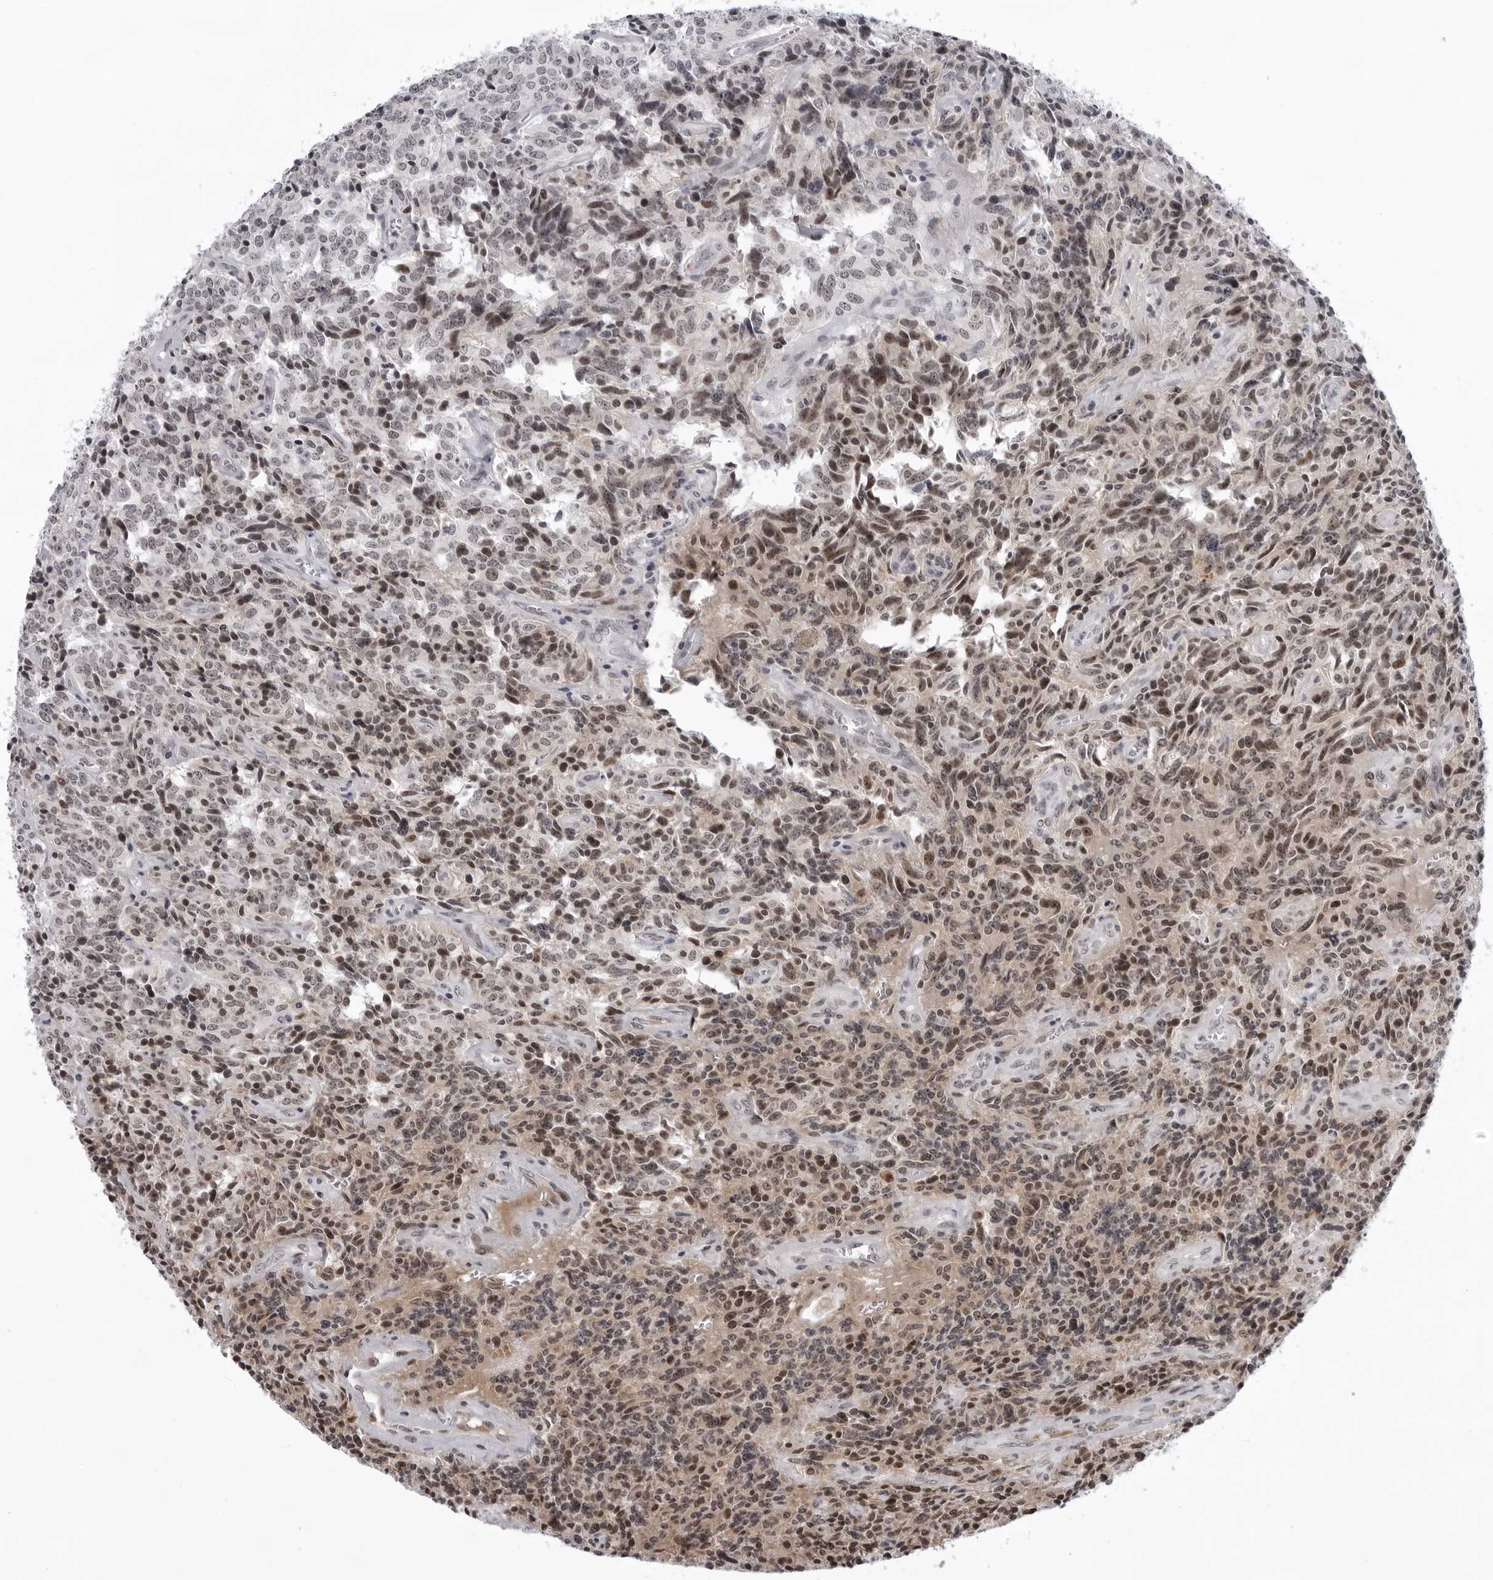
{"staining": {"intensity": "moderate", "quantity": "25%-75%", "location": "nuclear"}, "tissue": "carcinoid", "cell_type": "Tumor cells", "image_type": "cancer", "snomed": [{"axis": "morphology", "description": "Carcinoid, malignant, NOS"}, {"axis": "topography", "description": "Lung"}], "caption": "This image demonstrates IHC staining of carcinoid, with medium moderate nuclear expression in about 25%-75% of tumor cells.", "gene": "EXOSC10", "patient": {"sex": "female", "age": 46}}